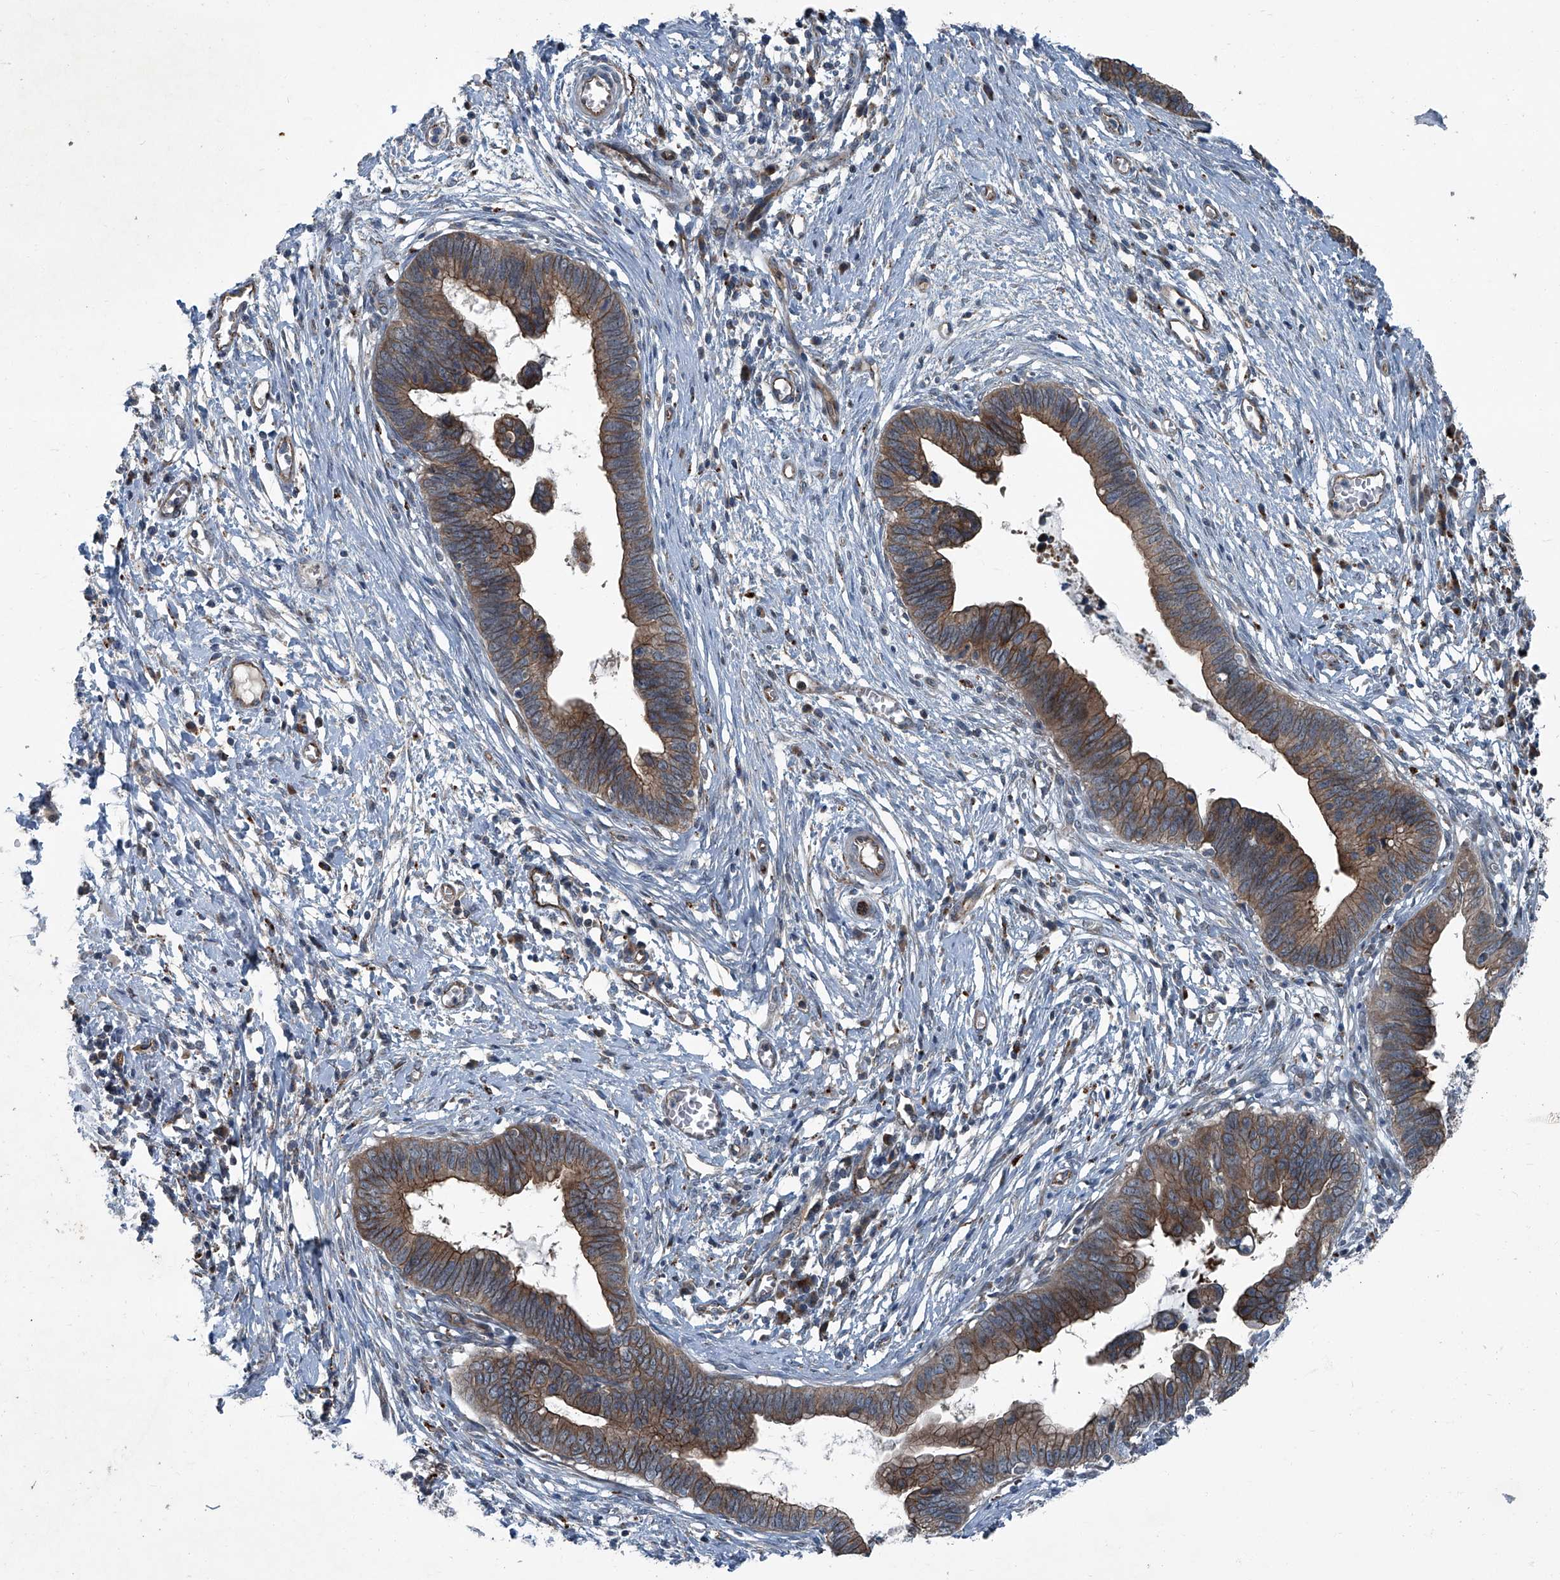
{"staining": {"intensity": "moderate", "quantity": ">75%", "location": "cytoplasmic/membranous"}, "tissue": "cervical cancer", "cell_type": "Tumor cells", "image_type": "cancer", "snomed": [{"axis": "morphology", "description": "Adenocarcinoma, NOS"}, {"axis": "topography", "description": "Cervix"}], "caption": "Cervical adenocarcinoma tissue demonstrates moderate cytoplasmic/membranous positivity in about >75% of tumor cells", "gene": "SENP2", "patient": {"sex": "female", "age": 44}}